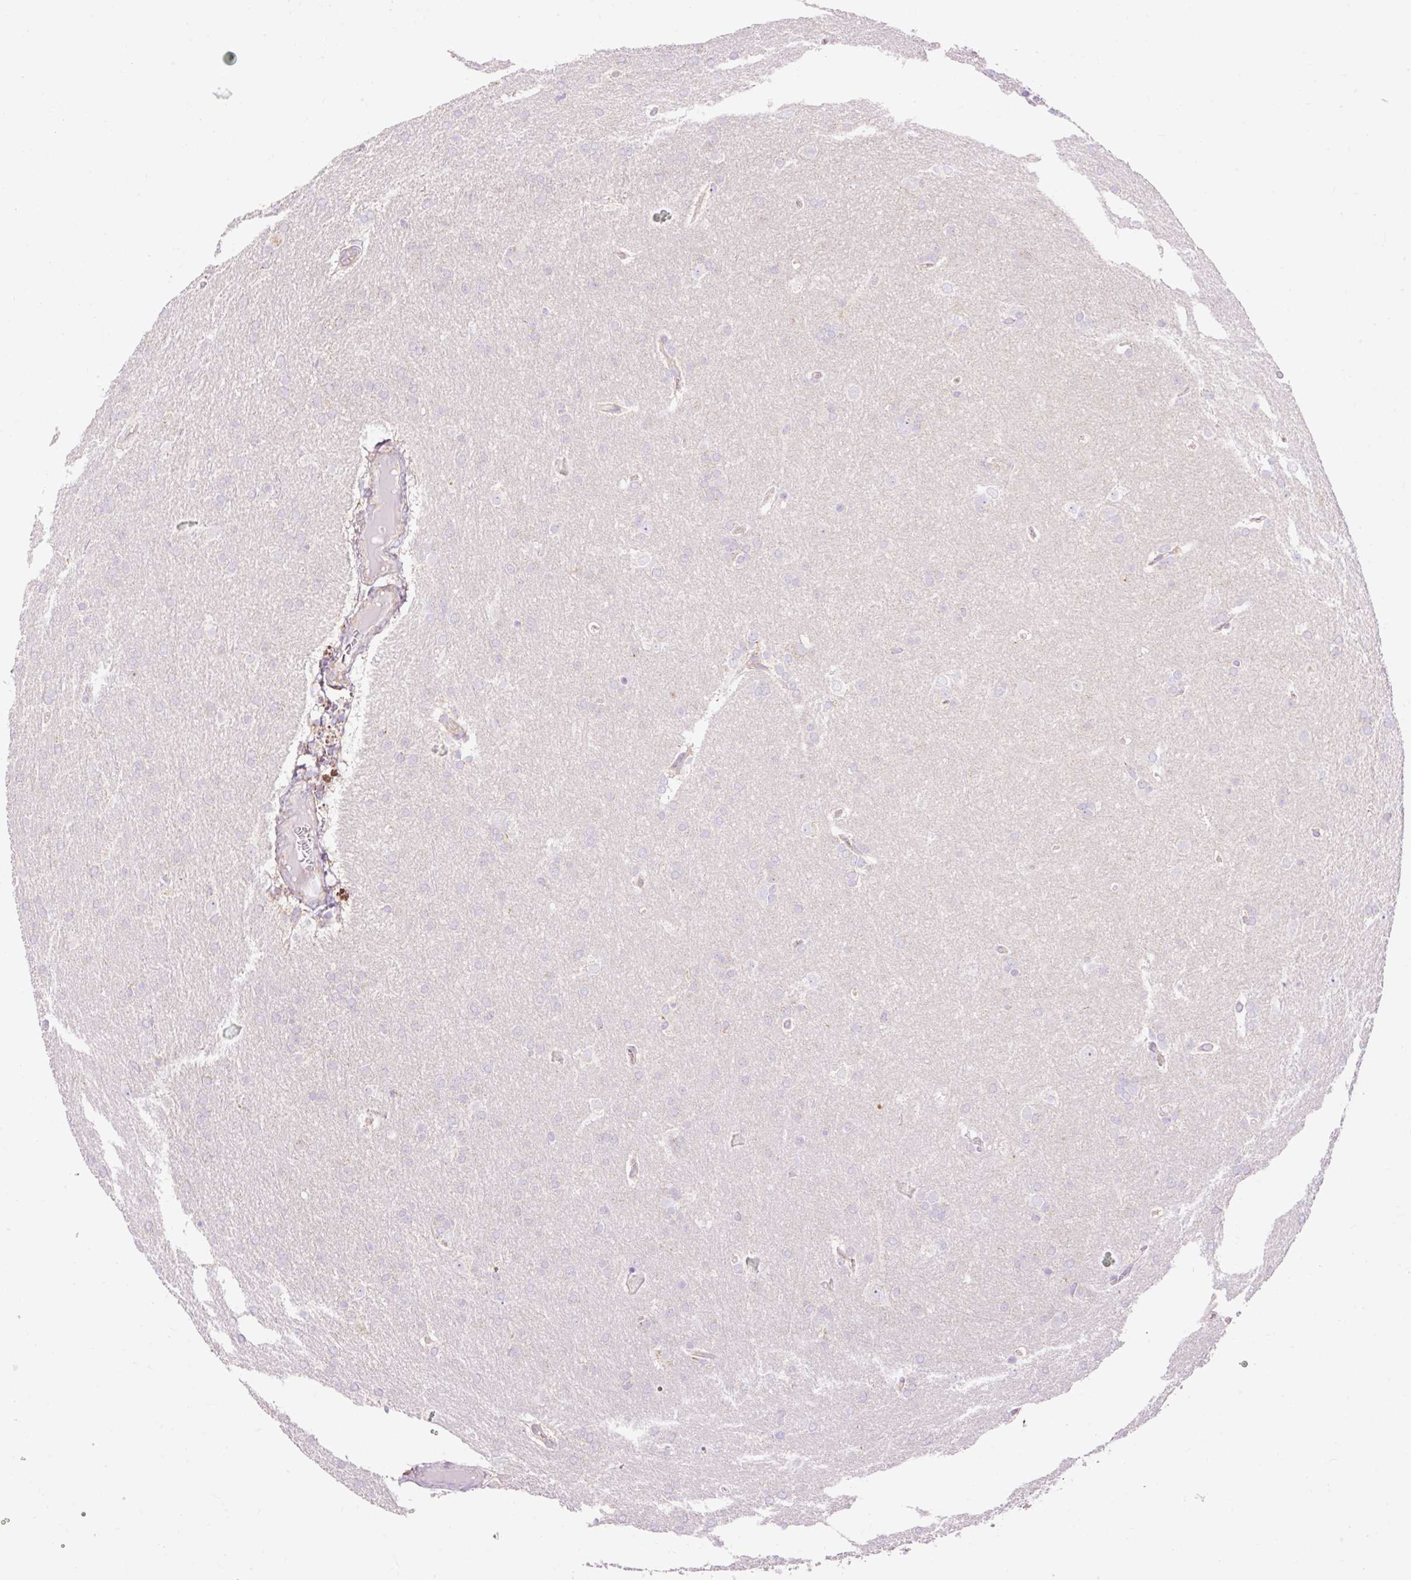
{"staining": {"intensity": "negative", "quantity": "none", "location": "none"}, "tissue": "glioma", "cell_type": "Tumor cells", "image_type": "cancer", "snomed": [{"axis": "morphology", "description": "Glioma, malignant, Low grade"}, {"axis": "topography", "description": "Brain"}], "caption": "Protein analysis of glioma reveals no significant staining in tumor cells.", "gene": "IMMT", "patient": {"sex": "female", "age": 32}}